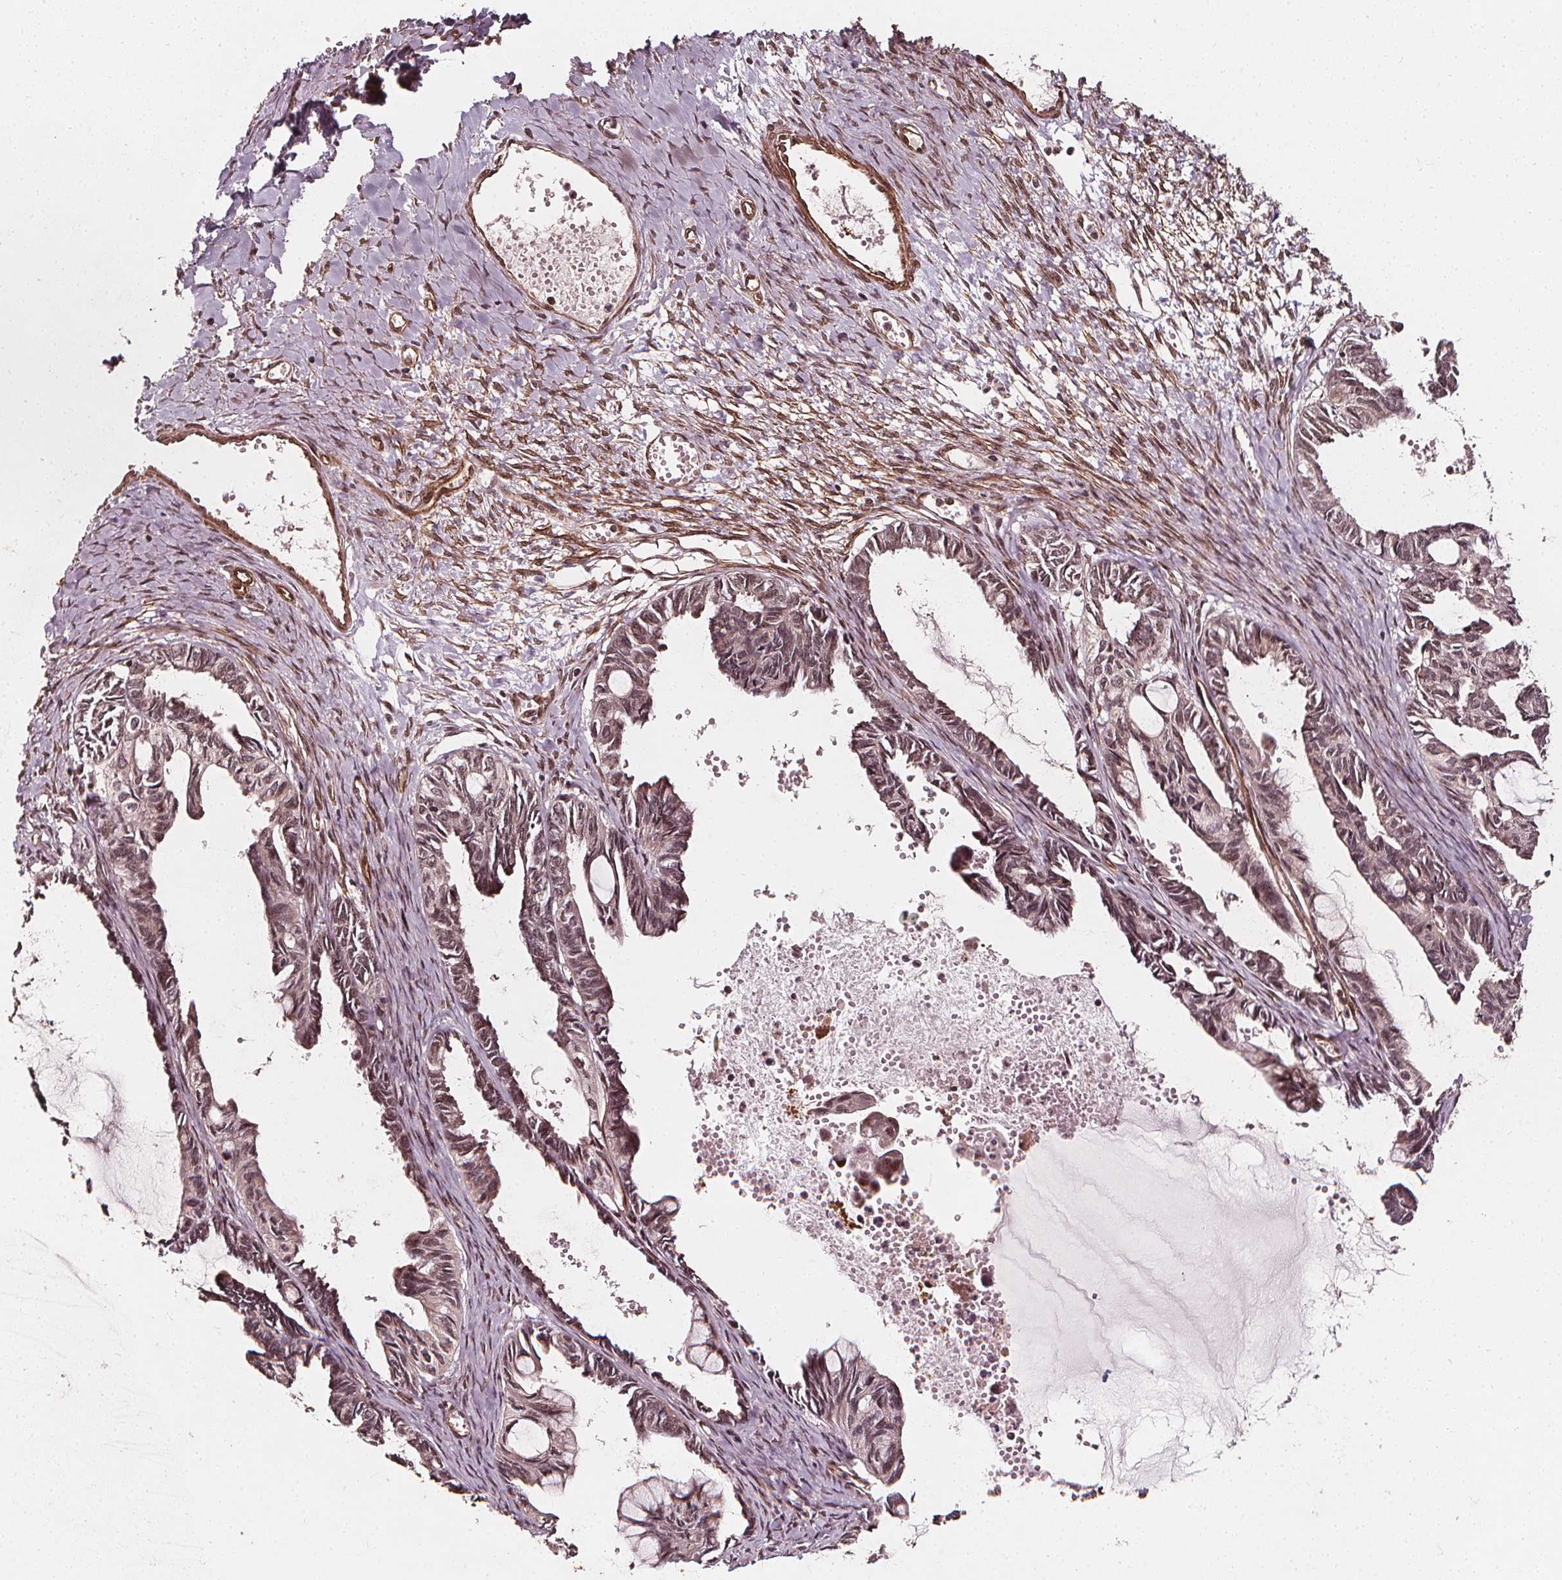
{"staining": {"intensity": "weak", "quantity": ">75%", "location": "nuclear"}, "tissue": "ovarian cancer", "cell_type": "Tumor cells", "image_type": "cancer", "snomed": [{"axis": "morphology", "description": "Cystadenocarcinoma, mucinous, NOS"}, {"axis": "topography", "description": "Ovary"}], "caption": "Immunohistochemistry (IHC) of human ovarian cancer exhibits low levels of weak nuclear positivity in approximately >75% of tumor cells. (IHC, brightfield microscopy, high magnification).", "gene": "EXOSC9", "patient": {"sex": "female", "age": 61}}